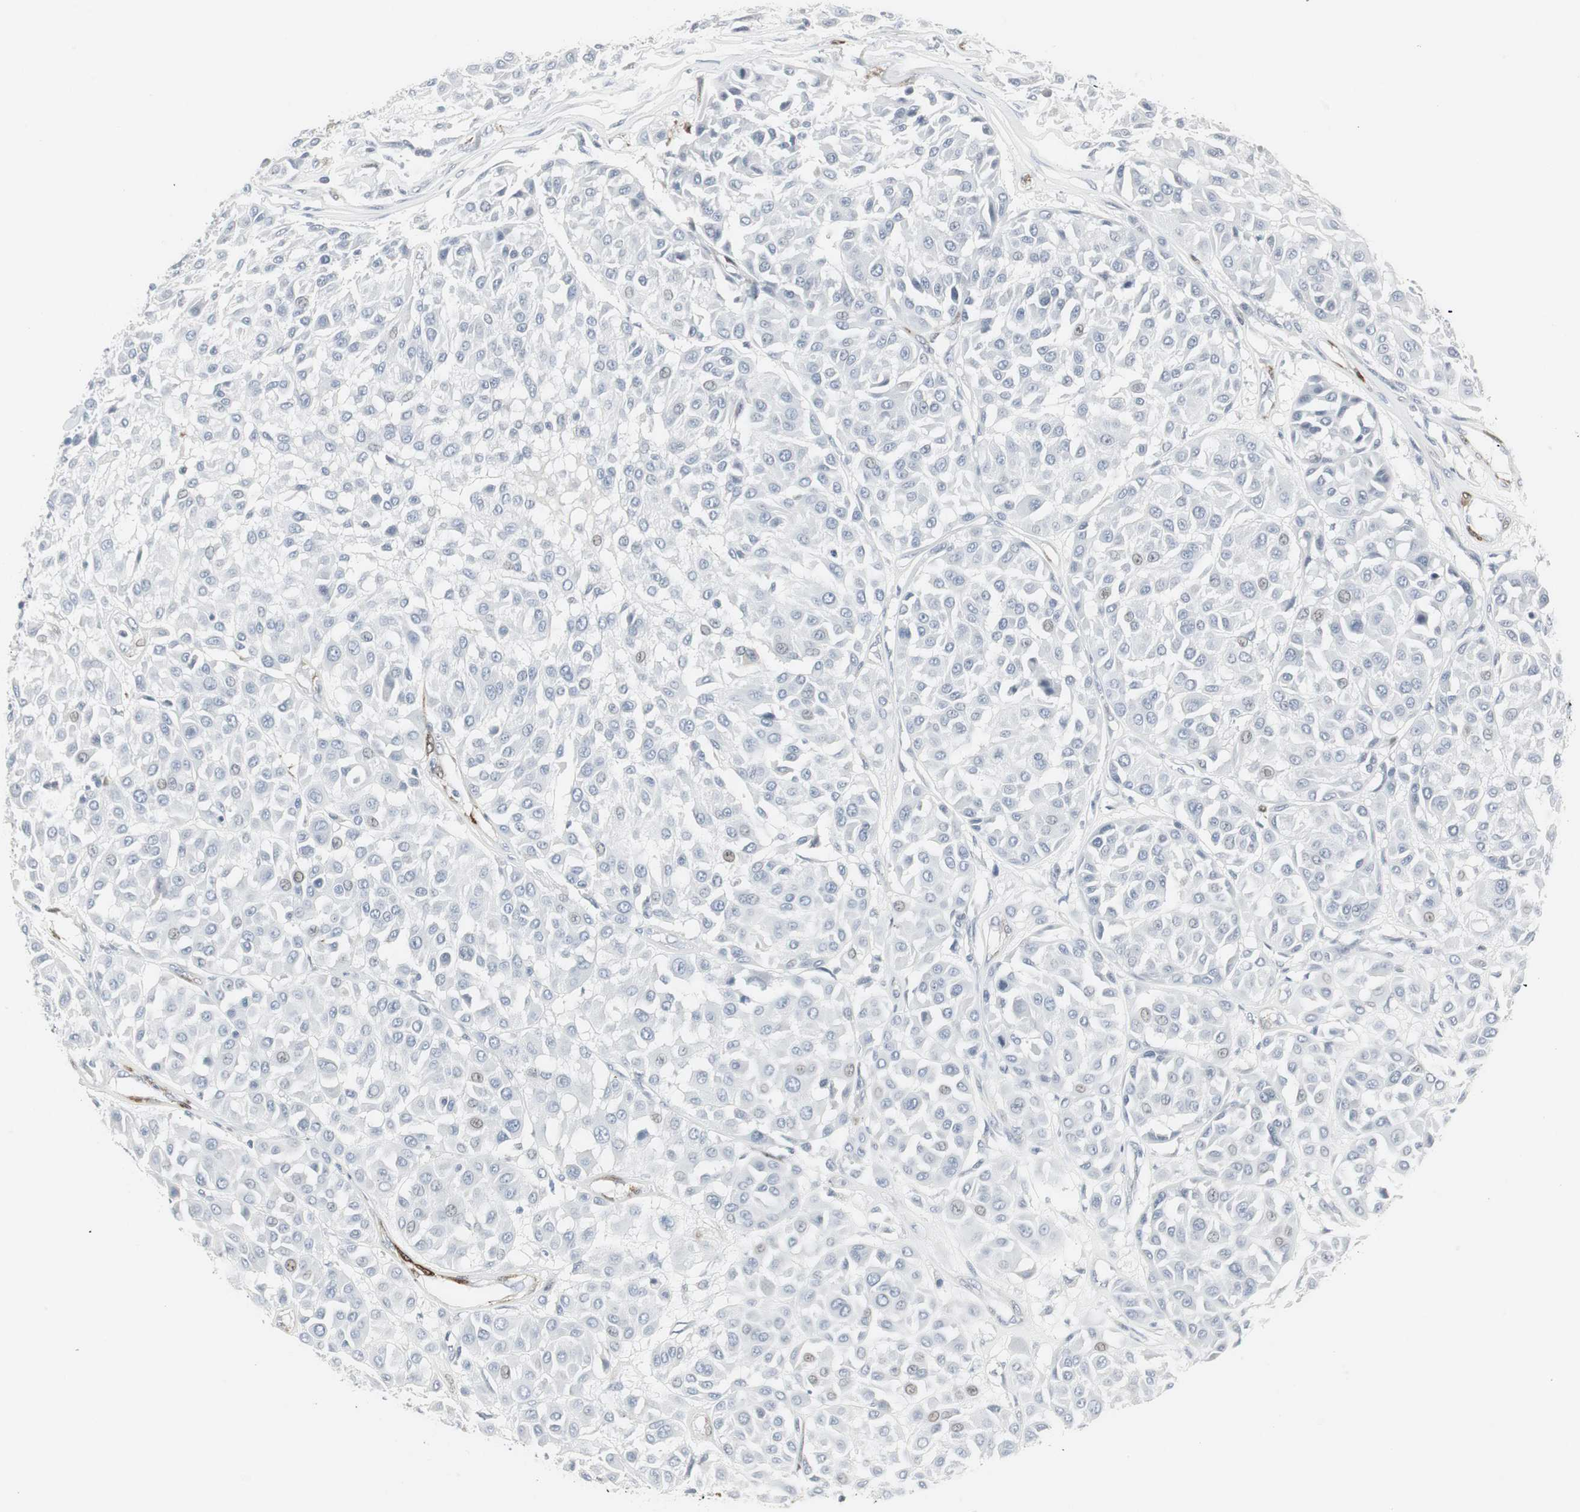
{"staining": {"intensity": "negative", "quantity": "none", "location": "none"}, "tissue": "melanoma", "cell_type": "Tumor cells", "image_type": "cancer", "snomed": [{"axis": "morphology", "description": "Malignant melanoma, Metastatic site"}, {"axis": "topography", "description": "Soft tissue"}], "caption": "The immunohistochemistry histopathology image has no significant expression in tumor cells of melanoma tissue. (Immunohistochemistry, brightfield microscopy, high magnification).", "gene": "PPP1R14A", "patient": {"sex": "male", "age": 41}}